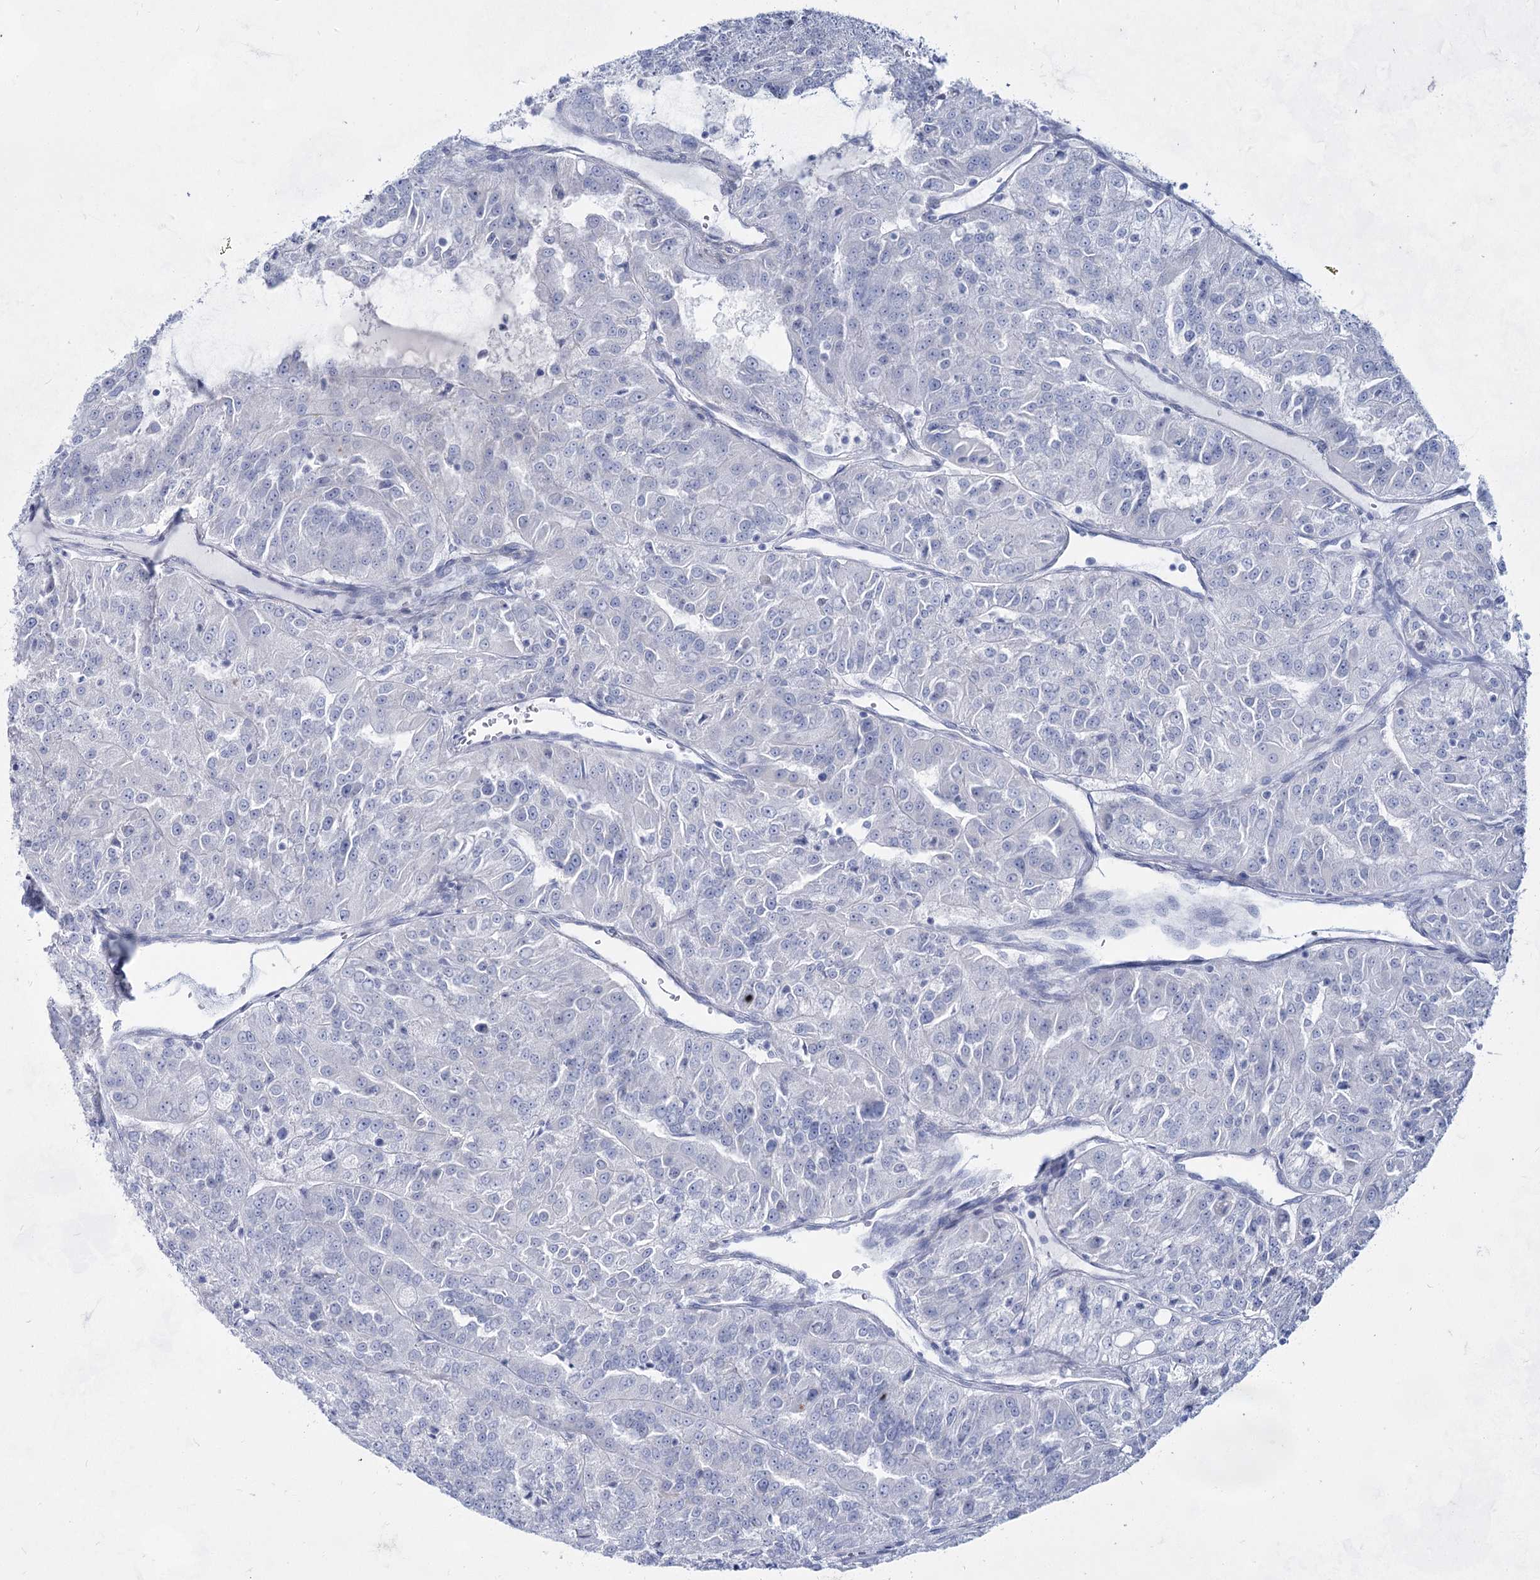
{"staining": {"intensity": "negative", "quantity": "none", "location": "none"}, "tissue": "renal cancer", "cell_type": "Tumor cells", "image_type": "cancer", "snomed": [{"axis": "morphology", "description": "Adenocarcinoma, NOS"}, {"axis": "topography", "description": "Kidney"}], "caption": "Tumor cells are negative for brown protein staining in renal adenocarcinoma. The staining was performed using DAB to visualize the protein expression in brown, while the nuclei were stained in blue with hematoxylin (Magnification: 20x).", "gene": "ACRV1", "patient": {"sex": "female", "age": 63}}